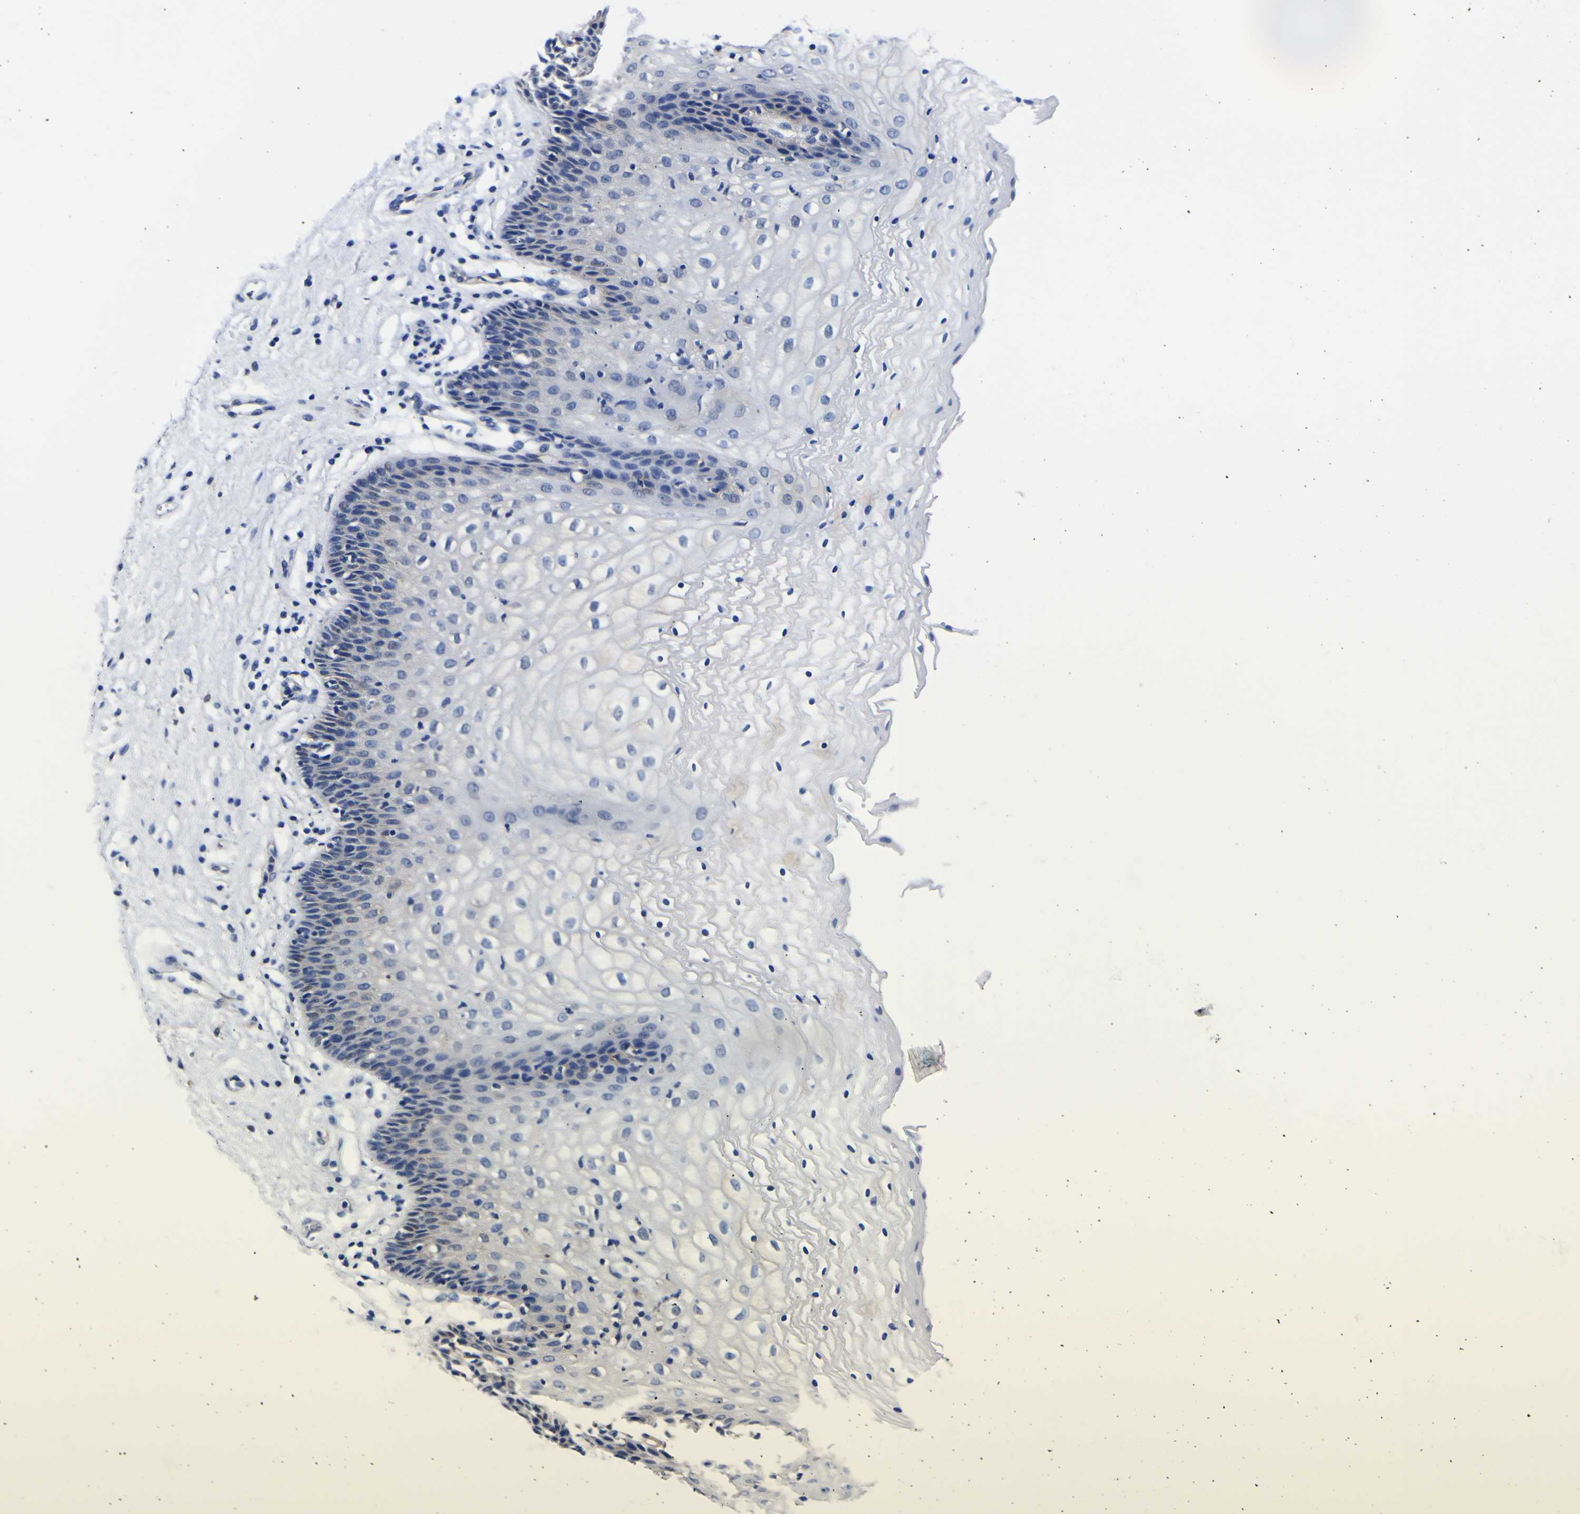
{"staining": {"intensity": "weak", "quantity": "<25%", "location": "cytoplasmic/membranous"}, "tissue": "vagina", "cell_type": "Squamous epithelial cells", "image_type": "normal", "snomed": [{"axis": "morphology", "description": "Normal tissue, NOS"}, {"axis": "topography", "description": "Vagina"}], "caption": "A histopathology image of vagina stained for a protein exhibits no brown staining in squamous epithelial cells. (DAB IHC, high magnification).", "gene": "FAM110B", "patient": {"sex": "female", "age": 34}}